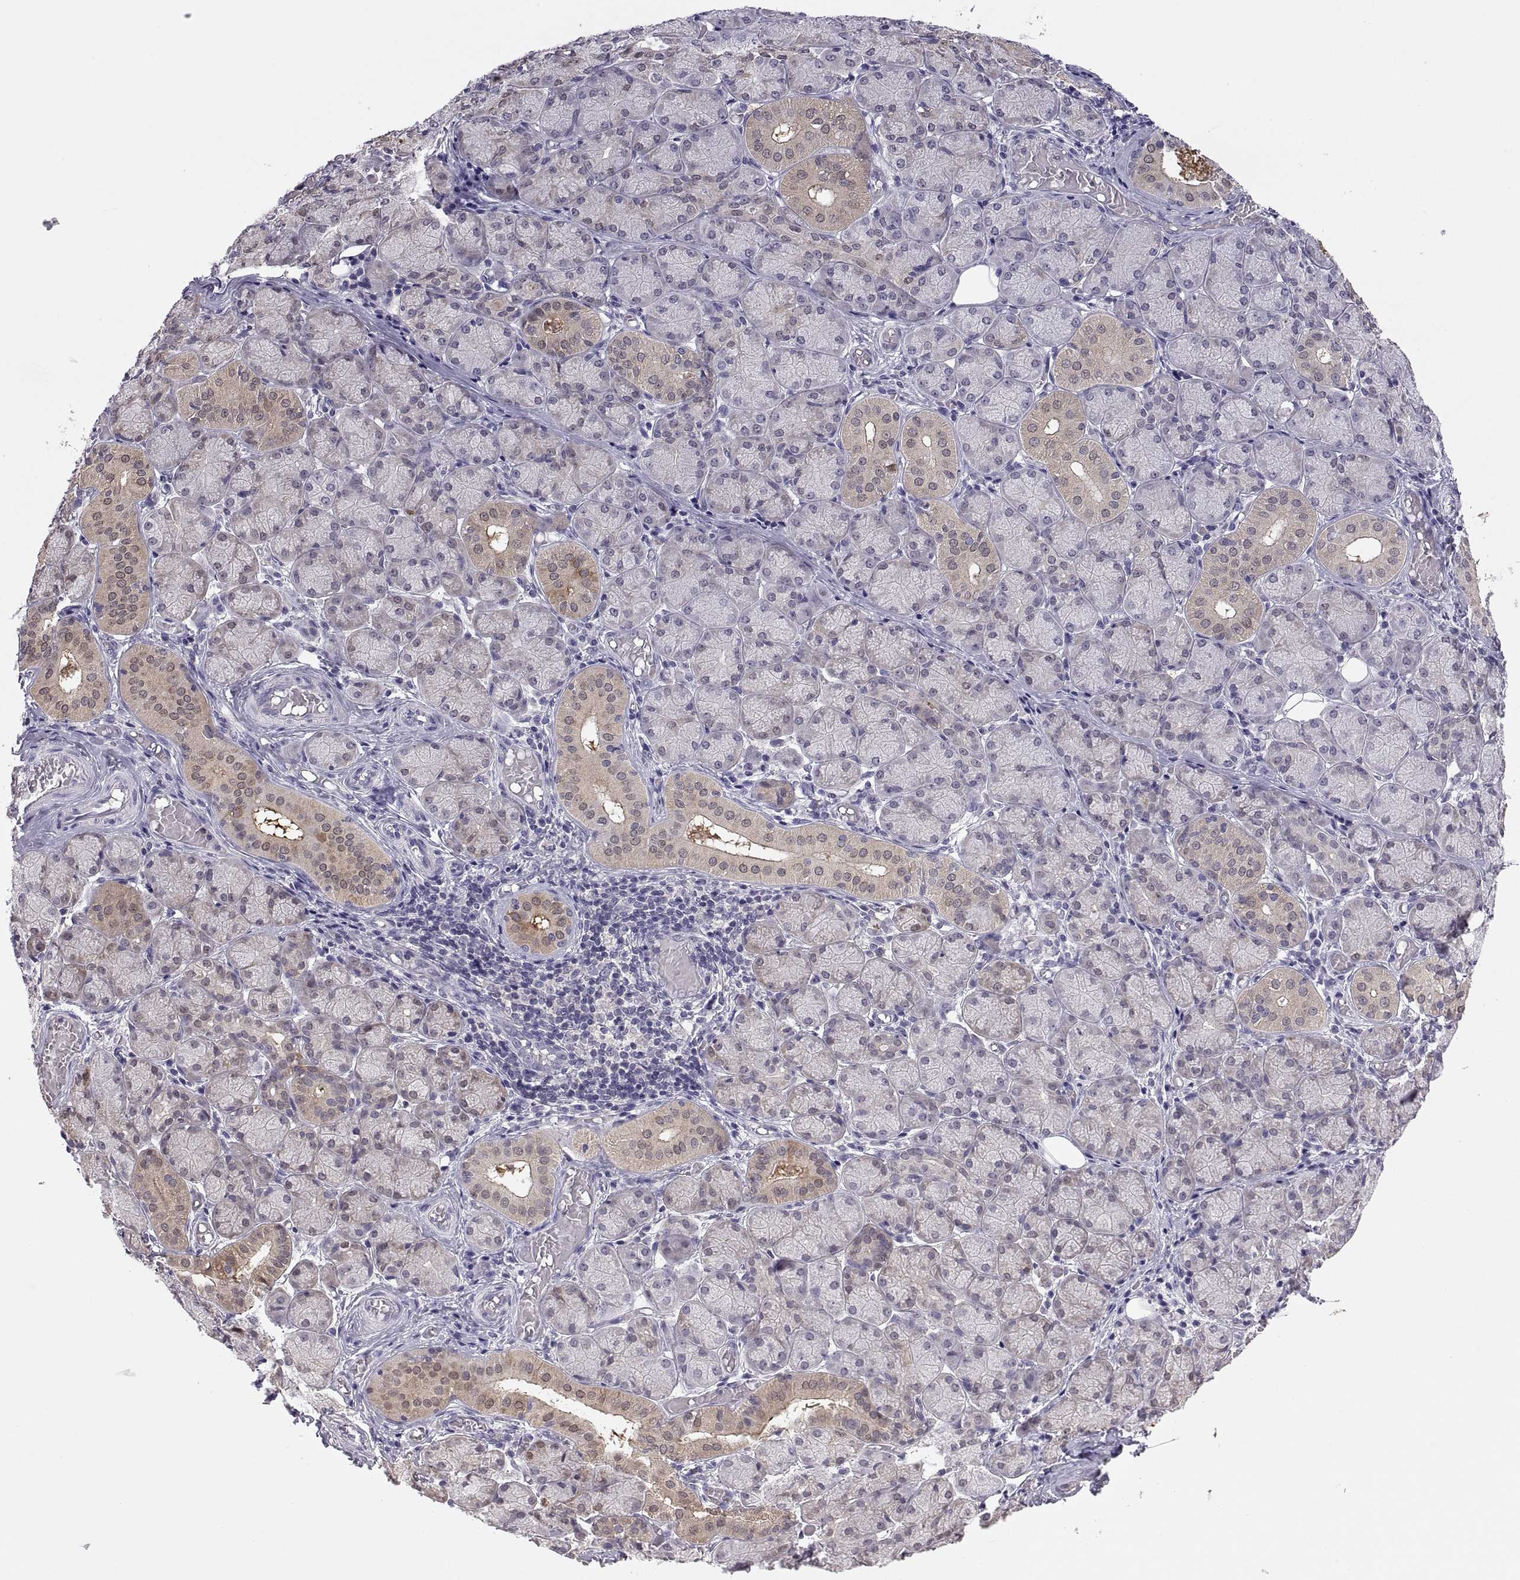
{"staining": {"intensity": "weak", "quantity": "25%-75%", "location": "cytoplasmic/membranous"}, "tissue": "salivary gland", "cell_type": "Glandular cells", "image_type": "normal", "snomed": [{"axis": "morphology", "description": "Normal tissue, NOS"}, {"axis": "topography", "description": "Salivary gland"}, {"axis": "topography", "description": "Peripheral nerve tissue"}], "caption": "Salivary gland stained with IHC displays weak cytoplasmic/membranous staining in approximately 25%-75% of glandular cells. Nuclei are stained in blue.", "gene": "FGF9", "patient": {"sex": "female", "age": 24}}